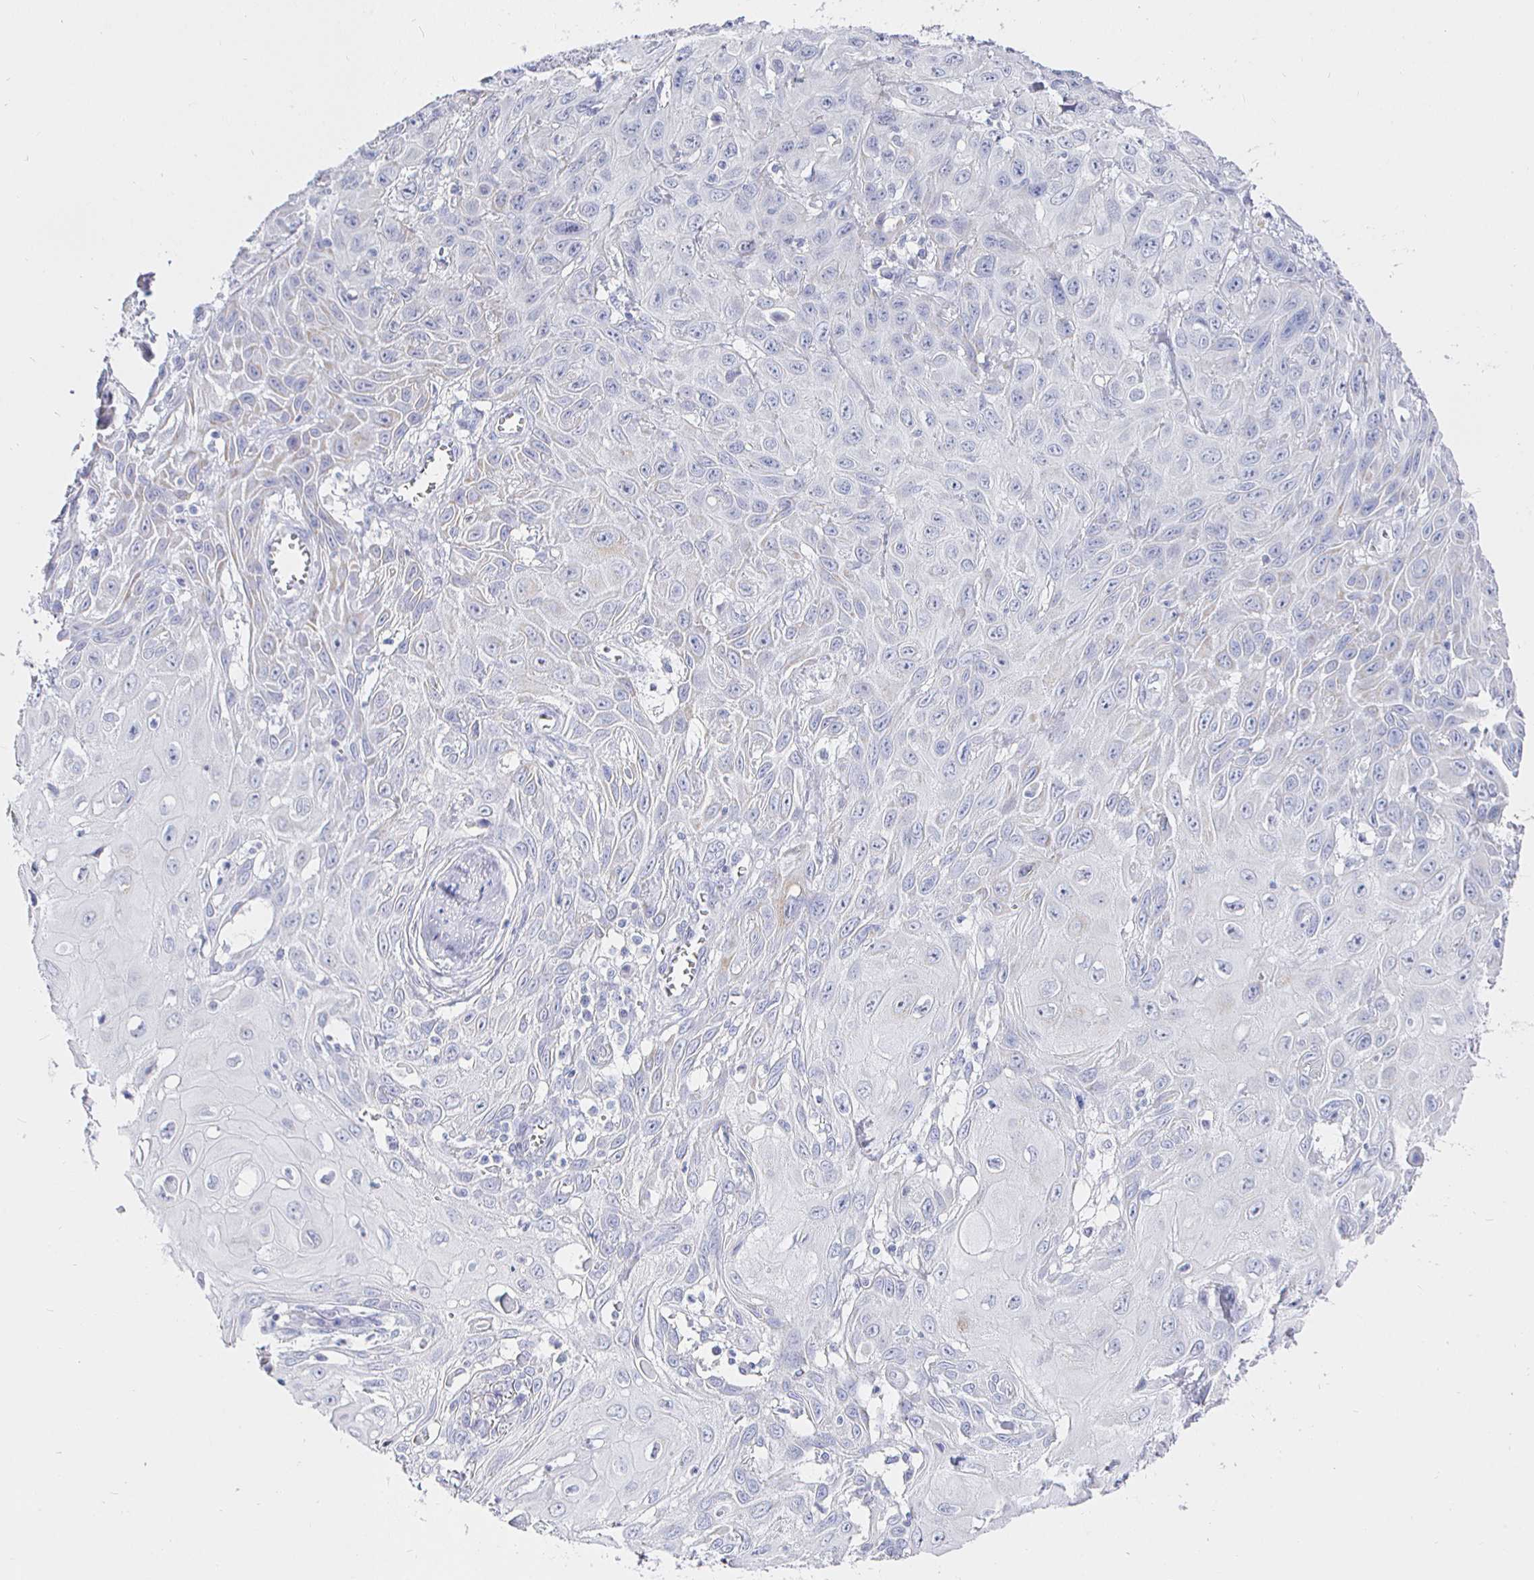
{"staining": {"intensity": "weak", "quantity": "<25%", "location": "cytoplasmic/membranous"}, "tissue": "skin cancer", "cell_type": "Tumor cells", "image_type": "cancer", "snomed": [{"axis": "morphology", "description": "Squamous cell carcinoma, NOS"}, {"axis": "topography", "description": "Skin"}, {"axis": "topography", "description": "Vulva"}], "caption": "Tumor cells are negative for brown protein staining in squamous cell carcinoma (skin). (Stains: DAB (3,3'-diaminobenzidine) IHC with hematoxylin counter stain, Microscopy: brightfield microscopy at high magnification).", "gene": "CR2", "patient": {"sex": "female", "age": 71}}